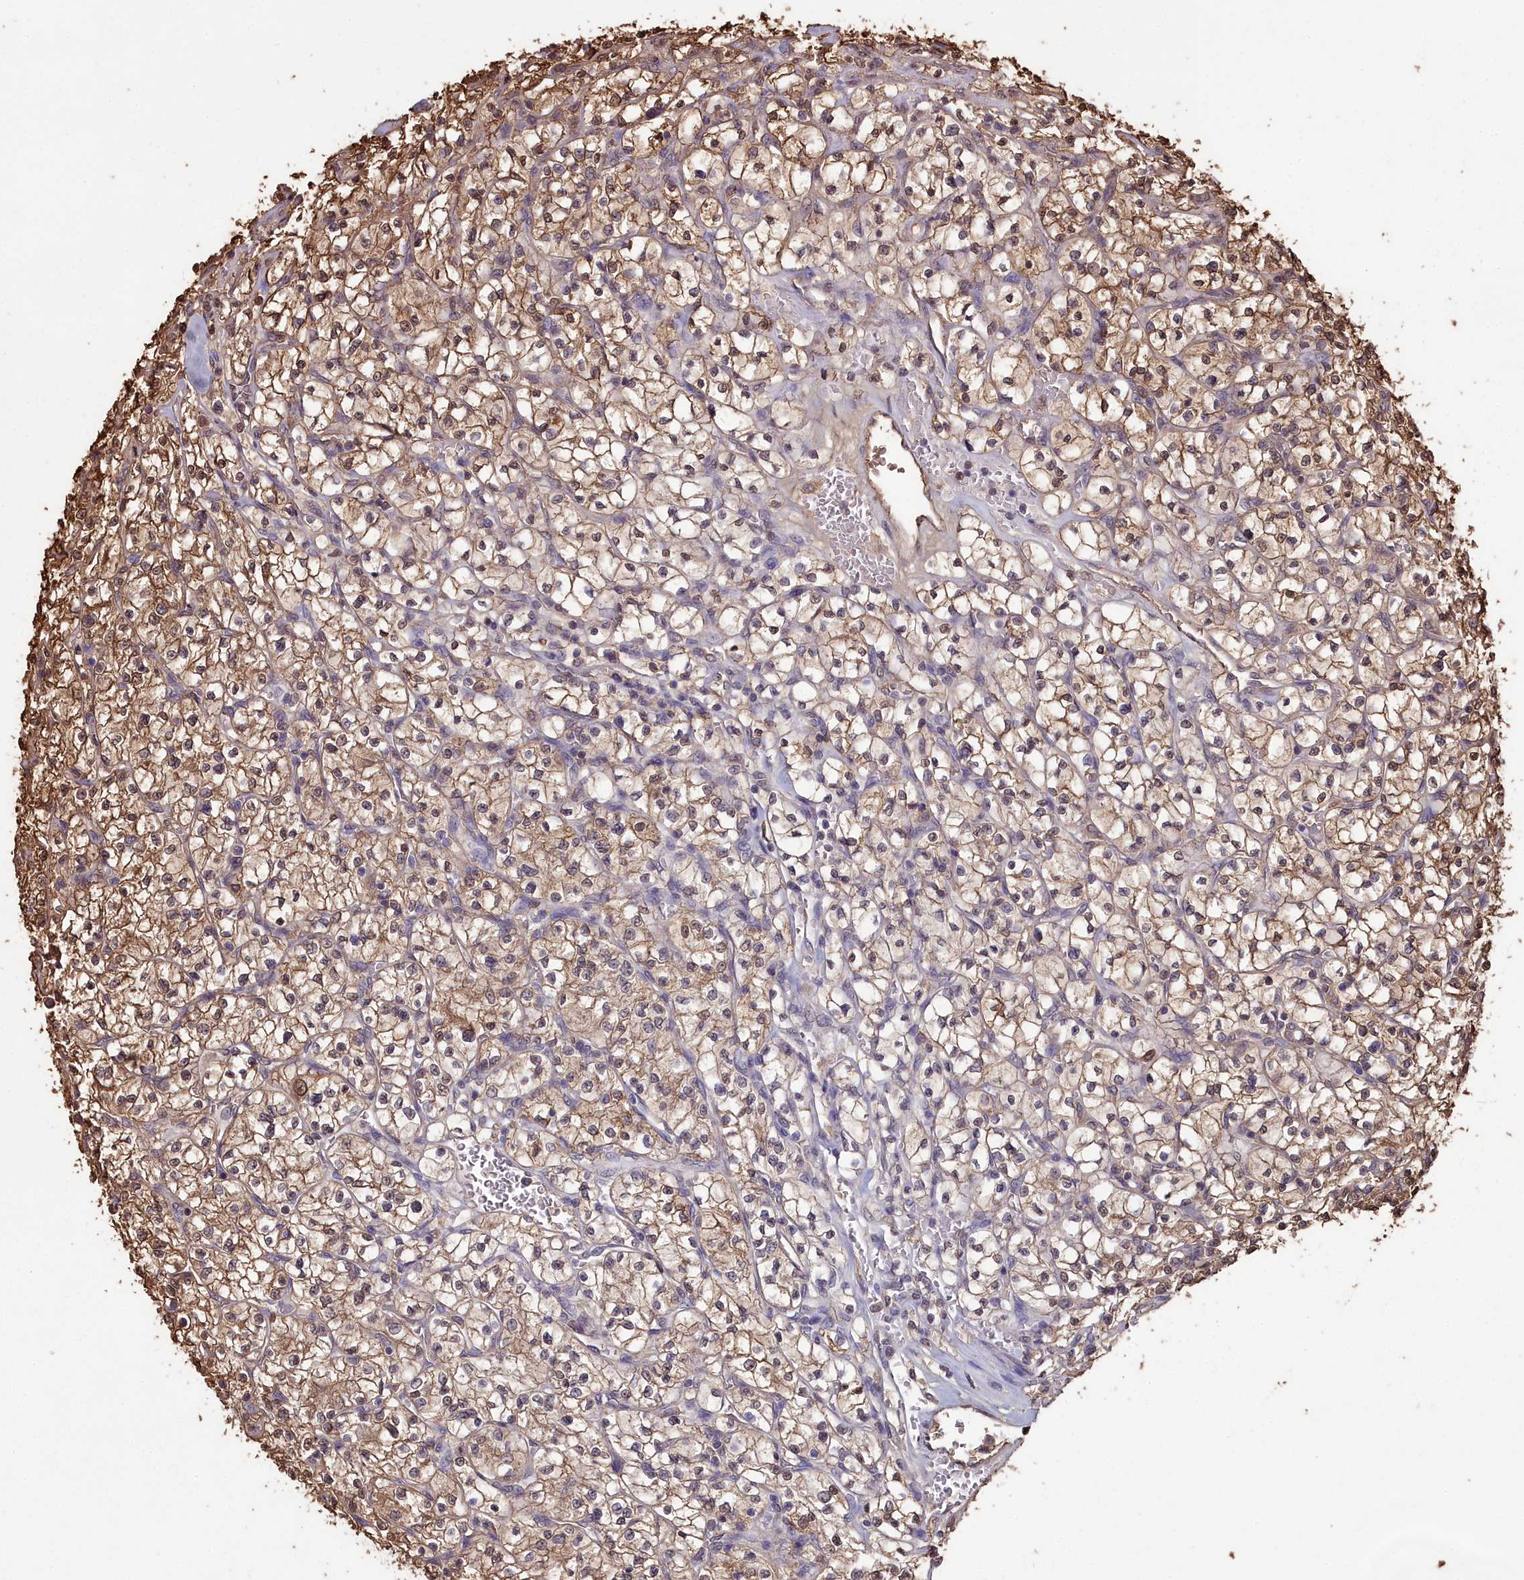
{"staining": {"intensity": "strong", "quantity": ">75%", "location": "cytoplasmic/membranous,nuclear"}, "tissue": "renal cancer", "cell_type": "Tumor cells", "image_type": "cancer", "snomed": [{"axis": "morphology", "description": "Adenocarcinoma, NOS"}, {"axis": "topography", "description": "Kidney"}], "caption": "Brown immunohistochemical staining in renal cancer exhibits strong cytoplasmic/membranous and nuclear staining in approximately >75% of tumor cells. The protein of interest is shown in brown color, while the nuclei are stained blue.", "gene": "GAPDH", "patient": {"sex": "female", "age": 64}}